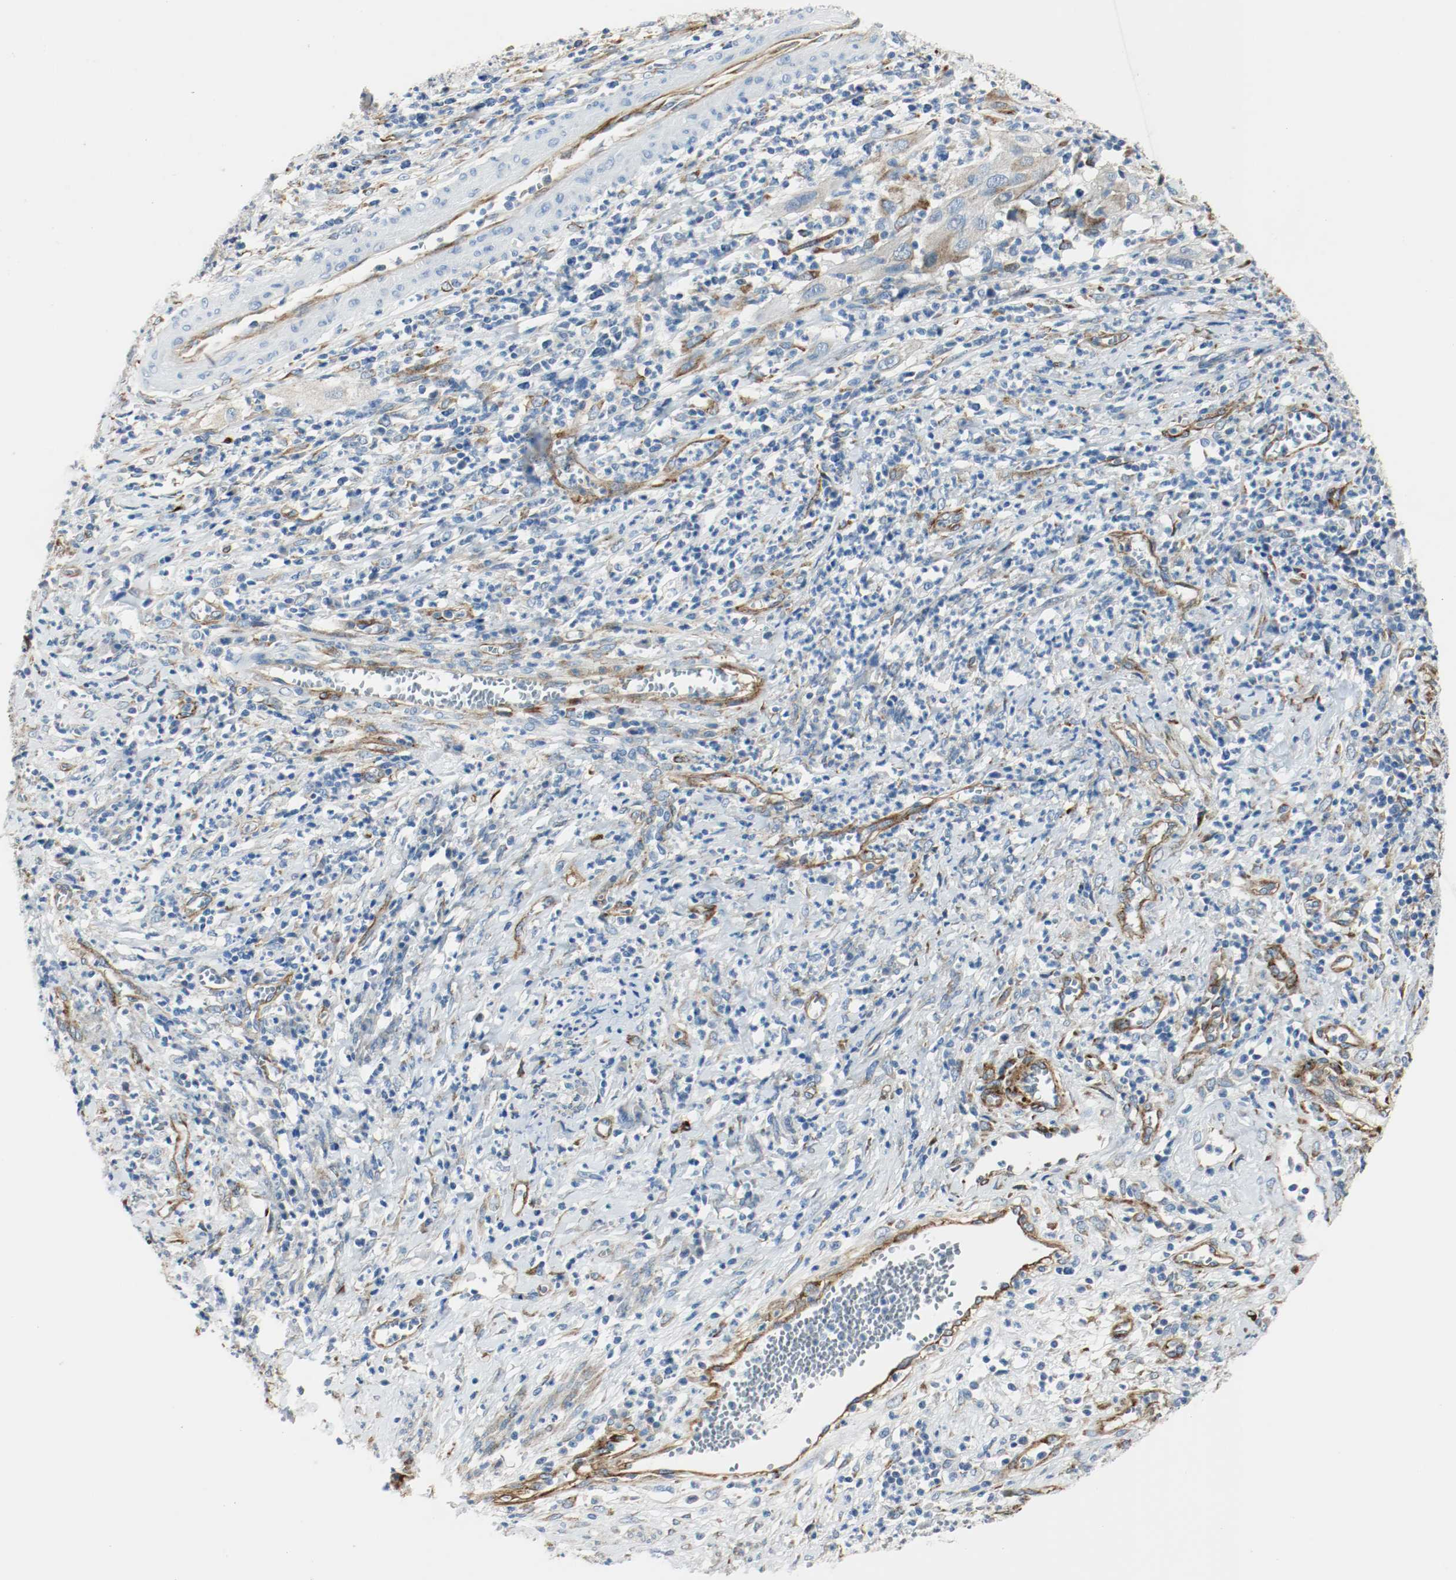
{"staining": {"intensity": "negative", "quantity": "none", "location": "none"}, "tissue": "cervical cancer", "cell_type": "Tumor cells", "image_type": "cancer", "snomed": [{"axis": "morphology", "description": "Squamous cell carcinoma, NOS"}, {"axis": "topography", "description": "Cervix"}], "caption": "IHC of human cervical squamous cell carcinoma displays no positivity in tumor cells. The staining was performed using DAB to visualize the protein expression in brown, while the nuclei were stained in blue with hematoxylin (Magnification: 20x).", "gene": "LAMB1", "patient": {"sex": "female", "age": 32}}